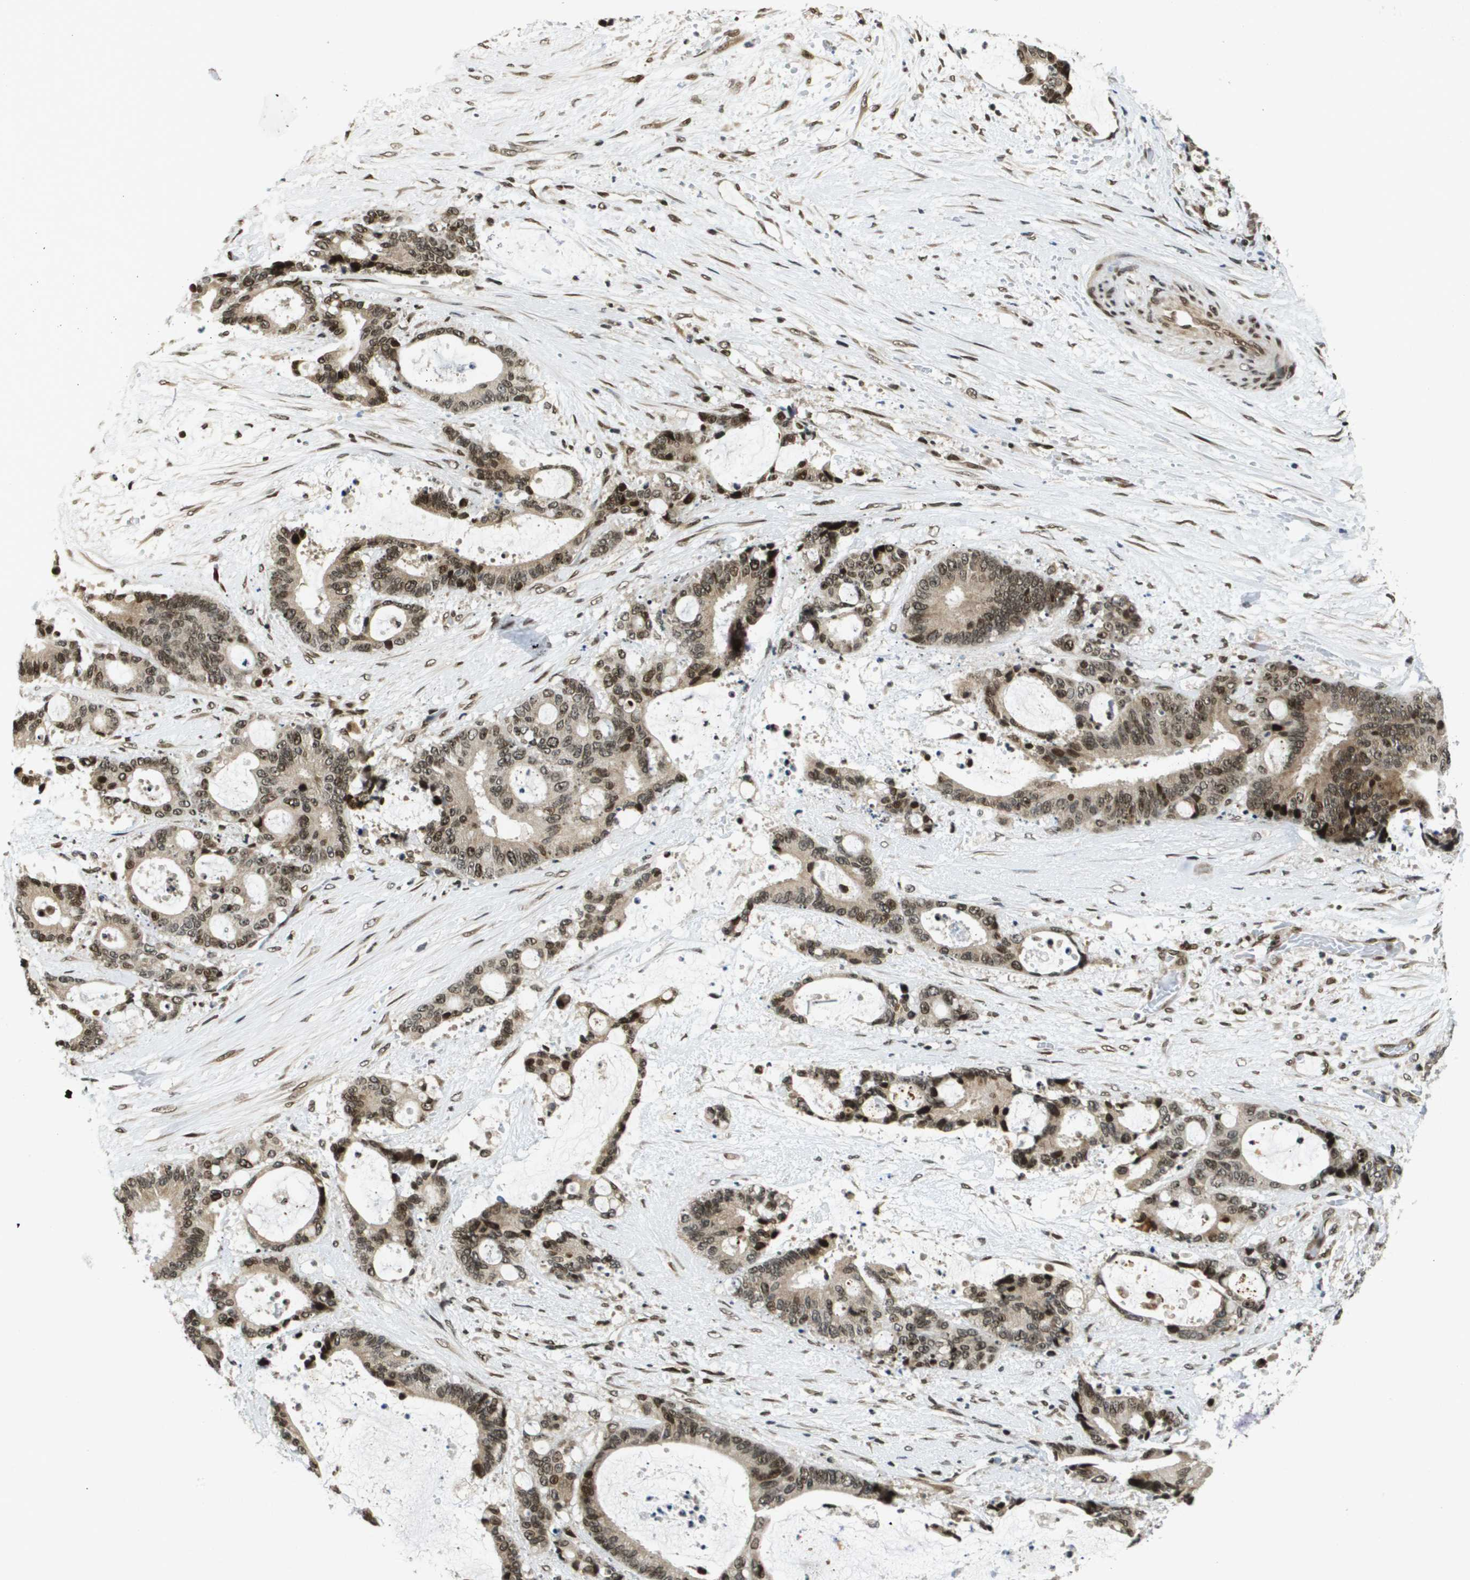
{"staining": {"intensity": "moderate", "quantity": ">75%", "location": "cytoplasmic/membranous,nuclear"}, "tissue": "liver cancer", "cell_type": "Tumor cells", "image_type": "cancer", "snomed": [{"axis": "morphology", "description": "Normal tissue, NOS"}, {"axis": "morphology", "description": "Cholangiocarcinoma"}, {"axis": "topography", "description": "Liver"}, {"axis": "topography", "description": "Peripheral nerve tissue"}], "caption": "Brown immunohistochemical staining in human liver cancer reveals moderate cytoplasmic/membranous and nuclear staining in approximately >75% of tumor cells. (Brightfield microscopy of DAB IHC at high magnification).", "gene": "RECQL4", "patient": {"sex": "female", "age": 73}}